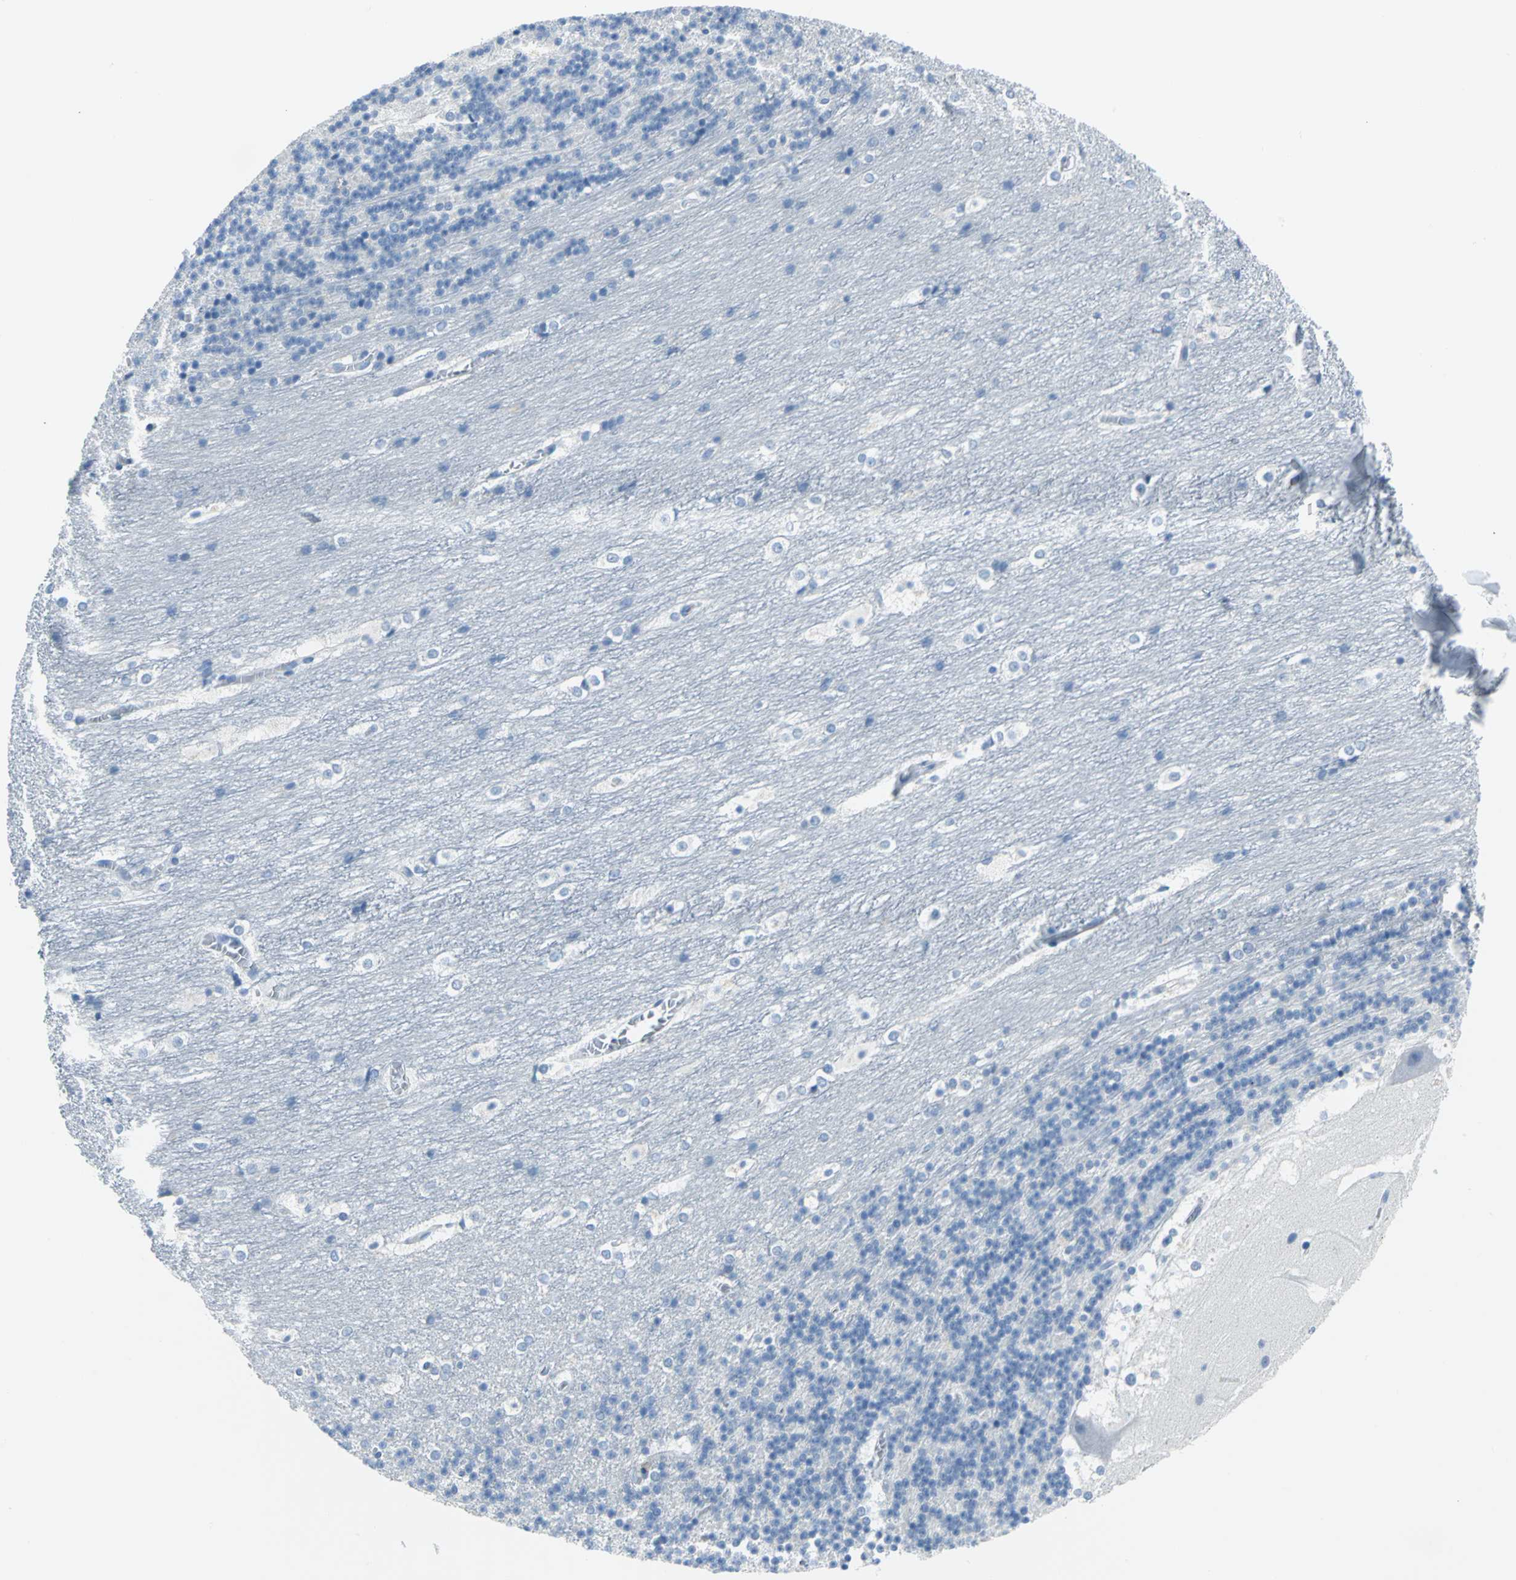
{"staining": {"intensity": "negative", "quantity": "none", "location": "none"}, "tissue": "cerebellum", "cell_type": "Cells in granular layer", "image_type": "normal", "snomed": [{"axis": "morphology", "description": "Normal tissue, NOS"}, {"axis": "topography", "description": "Cerebellum"}], "caption": "Human cerebellum stained for a protein using IHC demonstrates no staining in cells in granular layer.", "gene": "PKLR", "patient": {"sex": "female", "age": 19}}